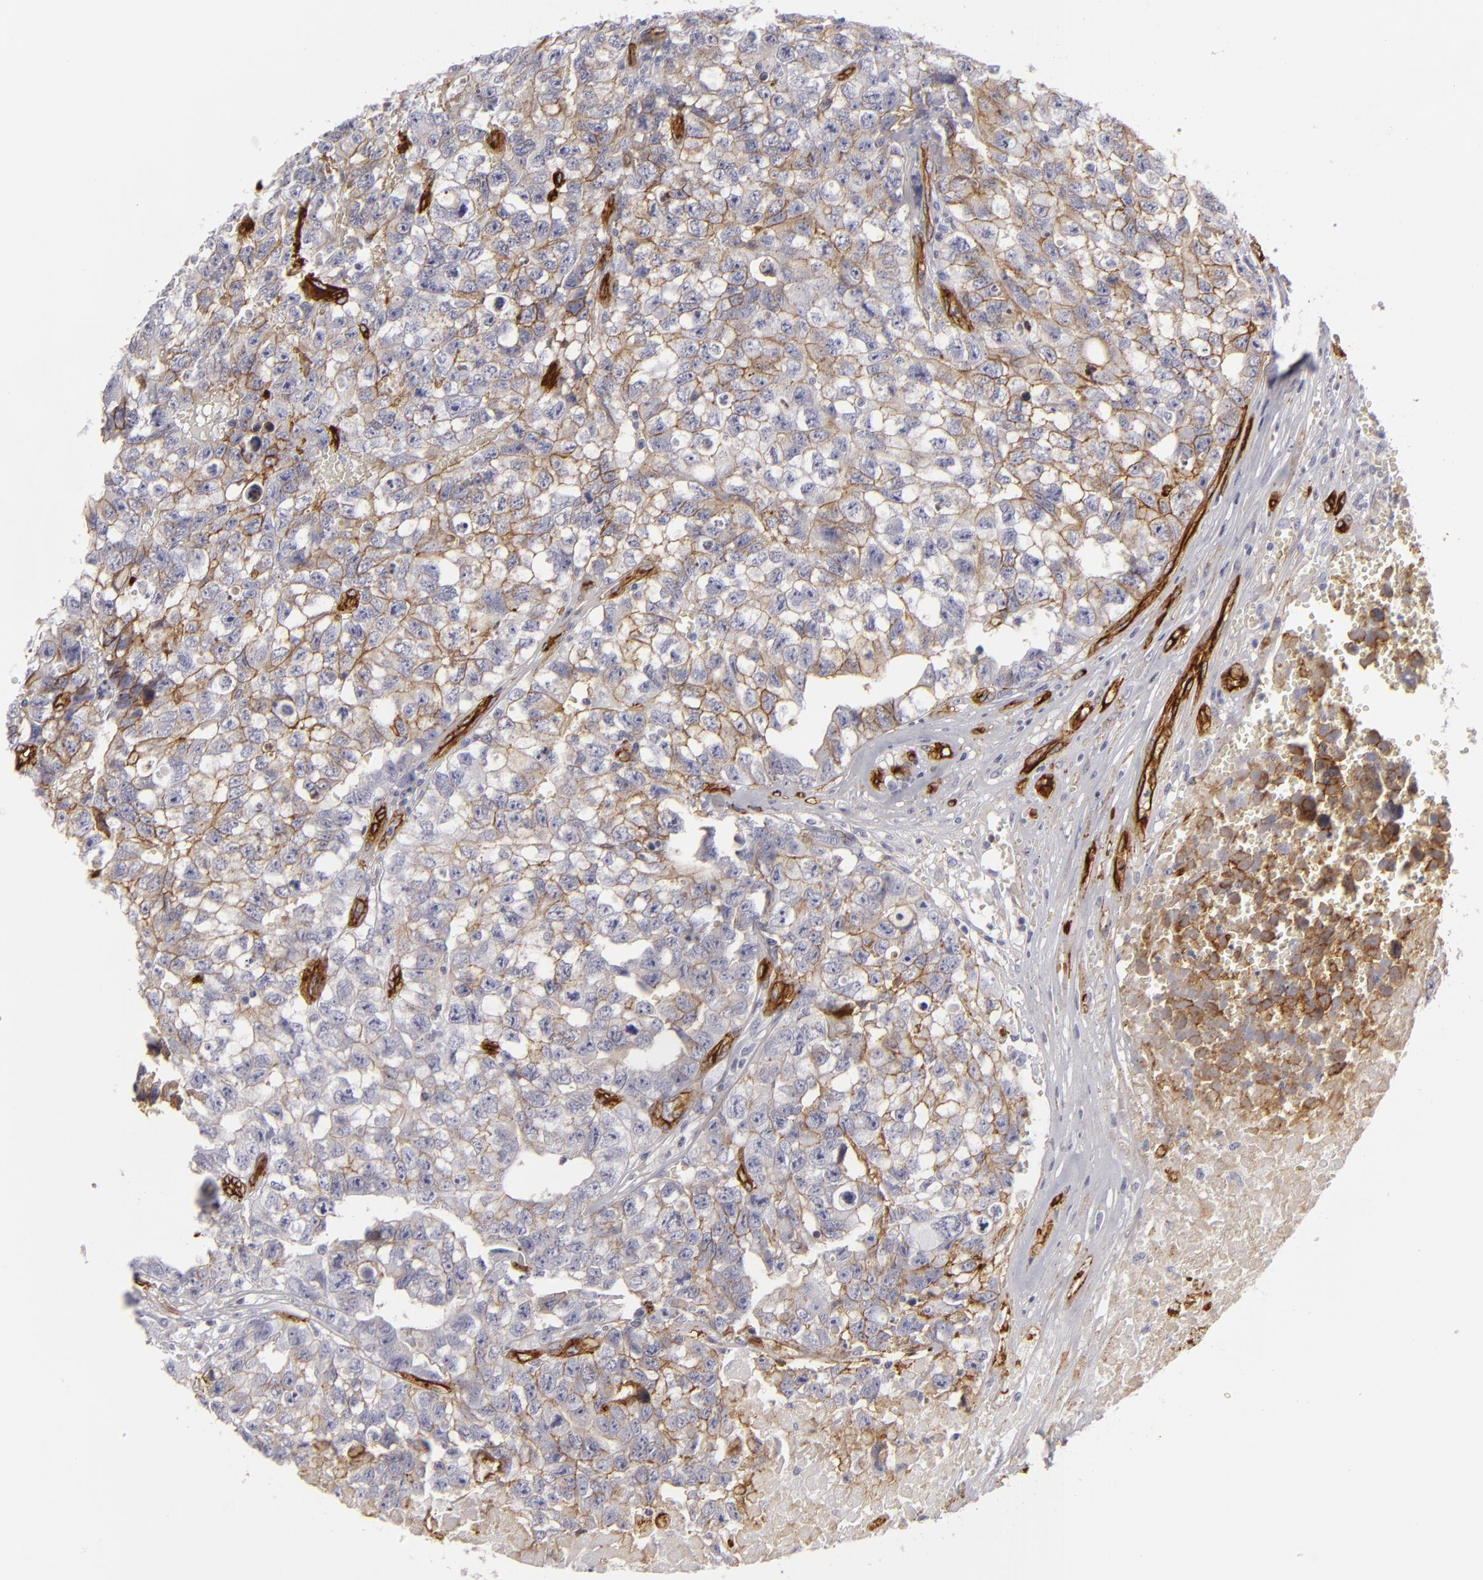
{"staining": {"intensity": "weak", "quantity": "25%-75%", "location": "cytoplasmic/membranous"}, "tissue": "testis cancer", "cell_type": "Tumor cells", "image_type": "cancer", "snomed": [{"axis": "morphology", "description": "Carcinoma, Embryonal, NOS"}, {"axis": "topography", "description": "Testis"}], "caption": "A brown stain highlights weak cytoplasmic/membranous expression of a protein in testis cancer tumor cells.", "gene": "MCAM", "patient": {"sex": "male", "age": 31}}